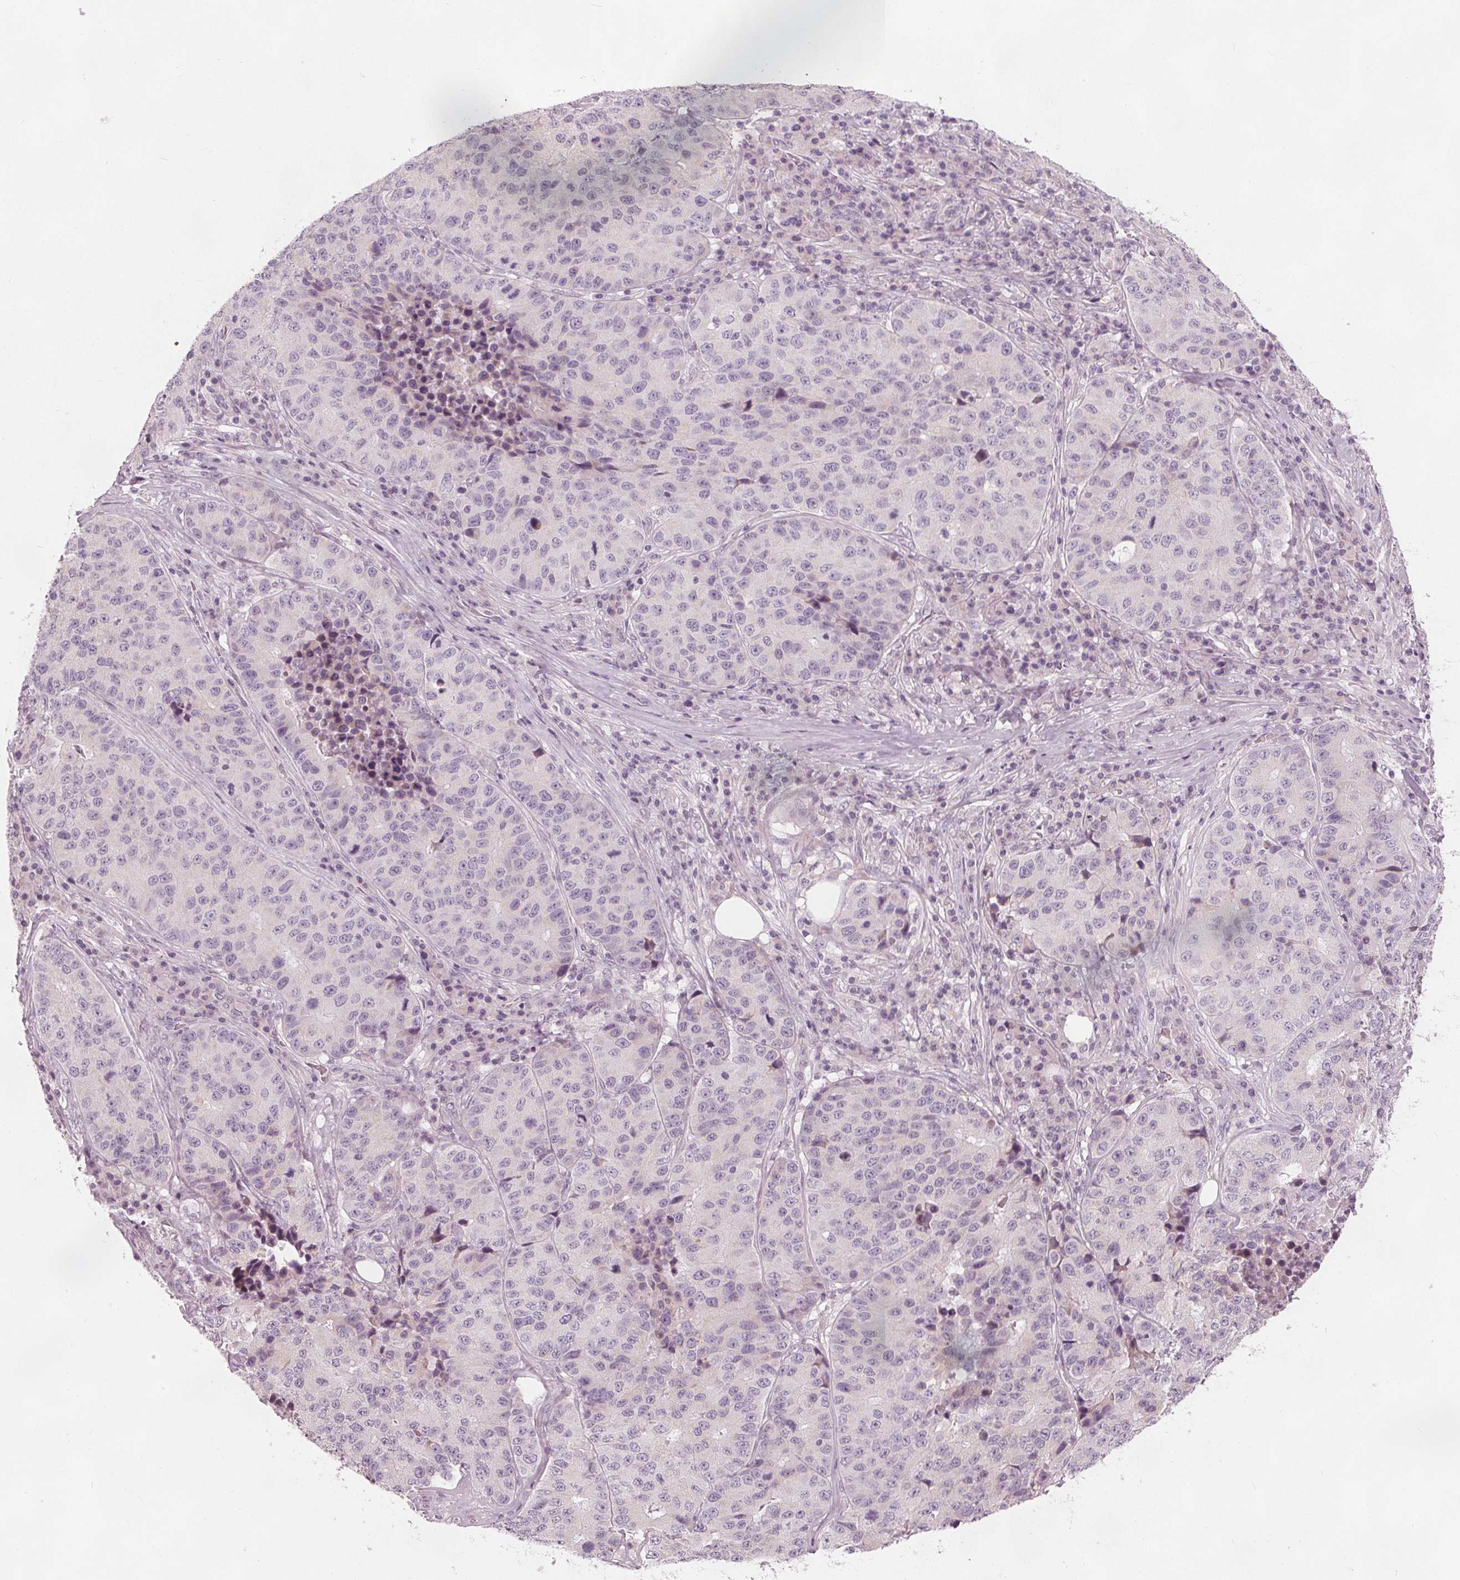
{"staining": {"intensity": "negative", "quantity": "none", "location": "none"}, "tissue": "stomach cancer", "cell_type": "Tumor cells", "image_type": "cancer", "snomed": [{"axis": "morphology", "description": "Adenocarcinoma, NOS"}, {"axis": "topography", "description": "Stomach"}], "caption": "There is no significant expression in tumor cells of adenocarcinoma (stomach).", "gene": "BRSK1", "patient": {"sex": "male", "age": 71}}